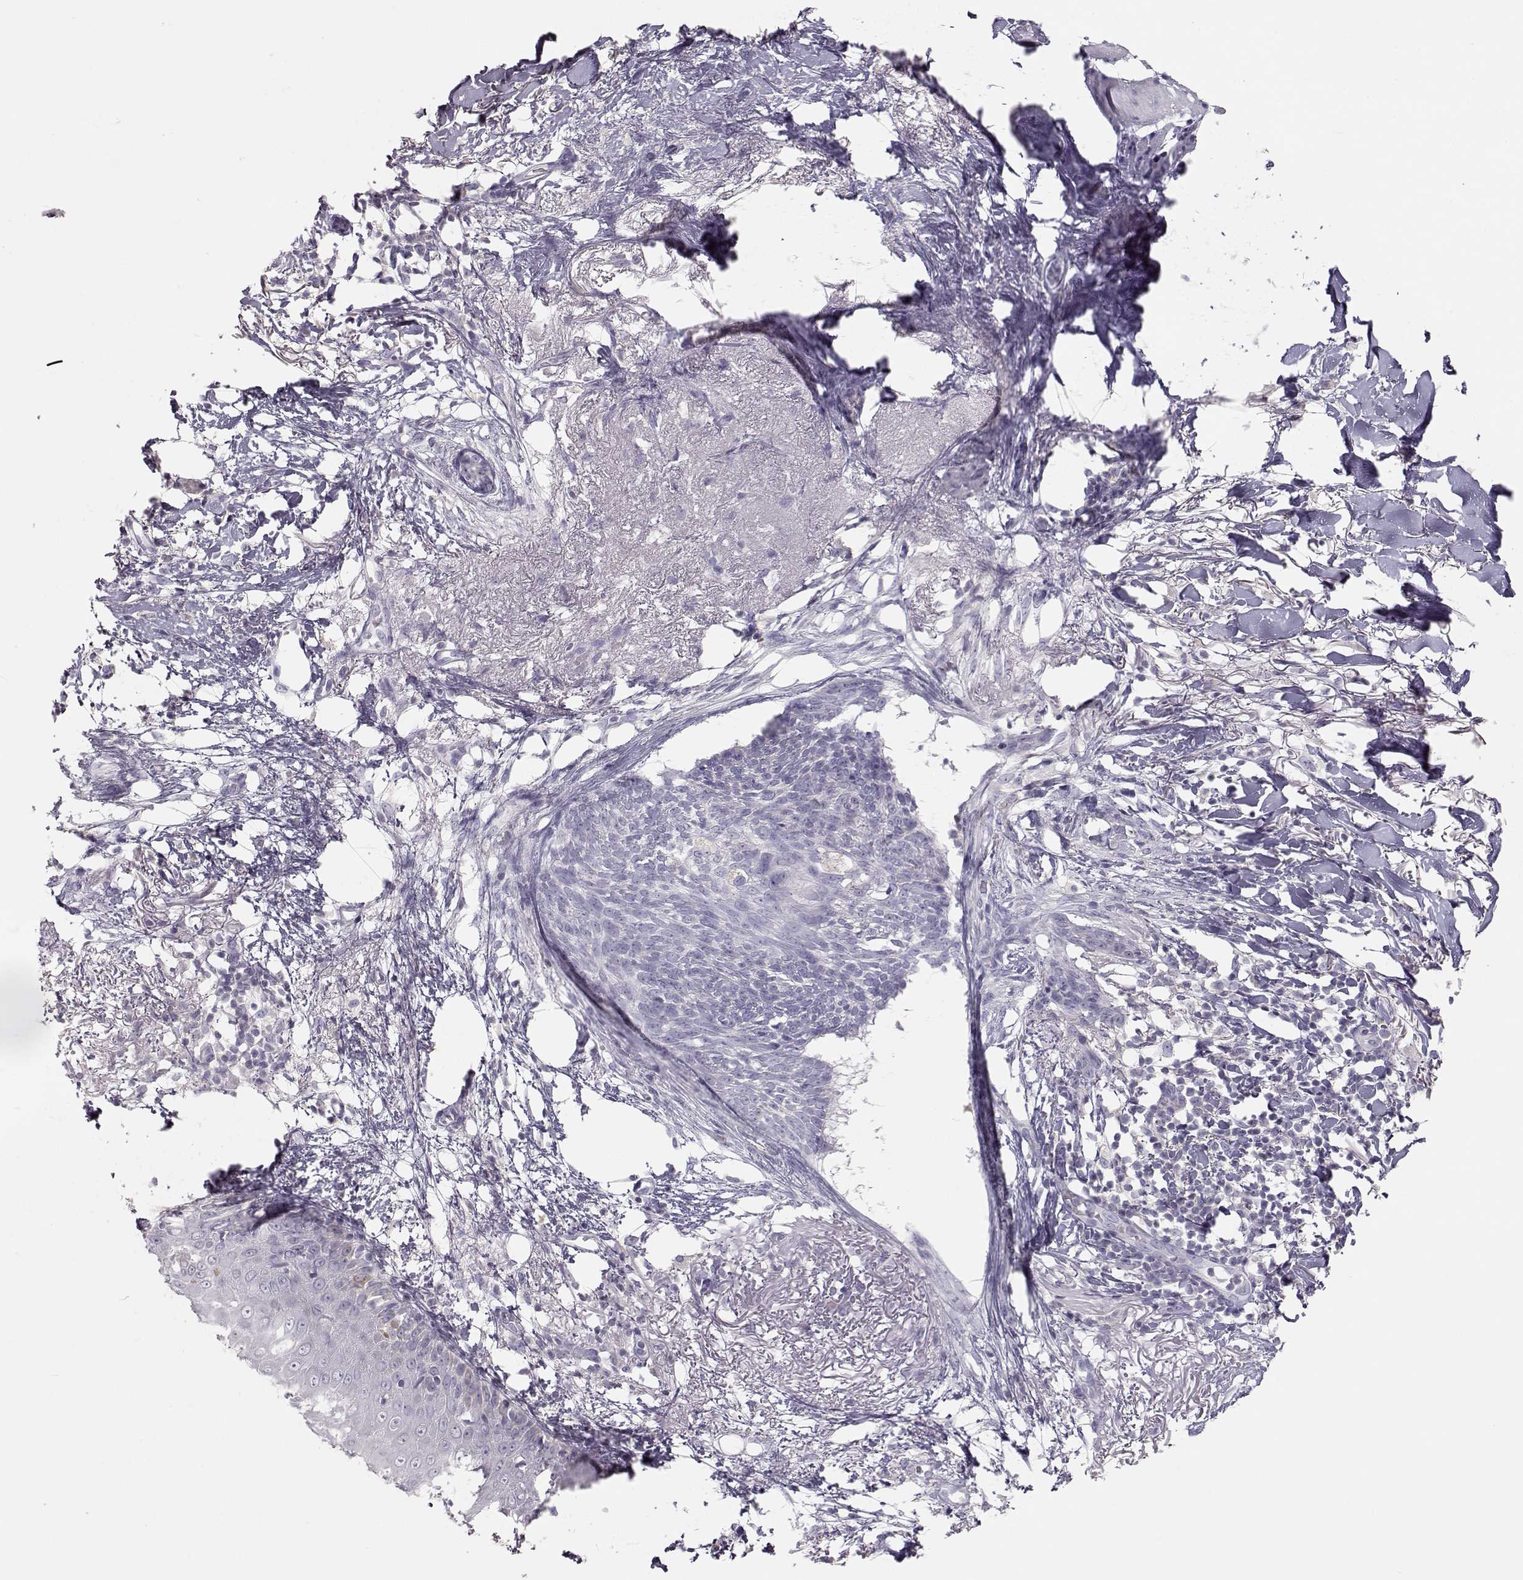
{"staining": {"intensity": "negative", "quantity": "none", "location": "none"}, "tissue": "skin cancer", "cell_type": "Tumor cells", "image_type": "cancer", "snomed": [{"axis": "morphology", "description": "Normal tissue, NOS"}, {"axis": "morphology", "description": "Basal cell carcinoma"}, {"axis": "topography", "description": "Skin"}], "caption": "An IHC image of skin cancer (basal cell carcinoma) is shown. There is no staining in tumor cells of skin cancer (basal cell carcinoma).", "gene": "LEPR", "patient": {"sex": "male", "age": 84}}